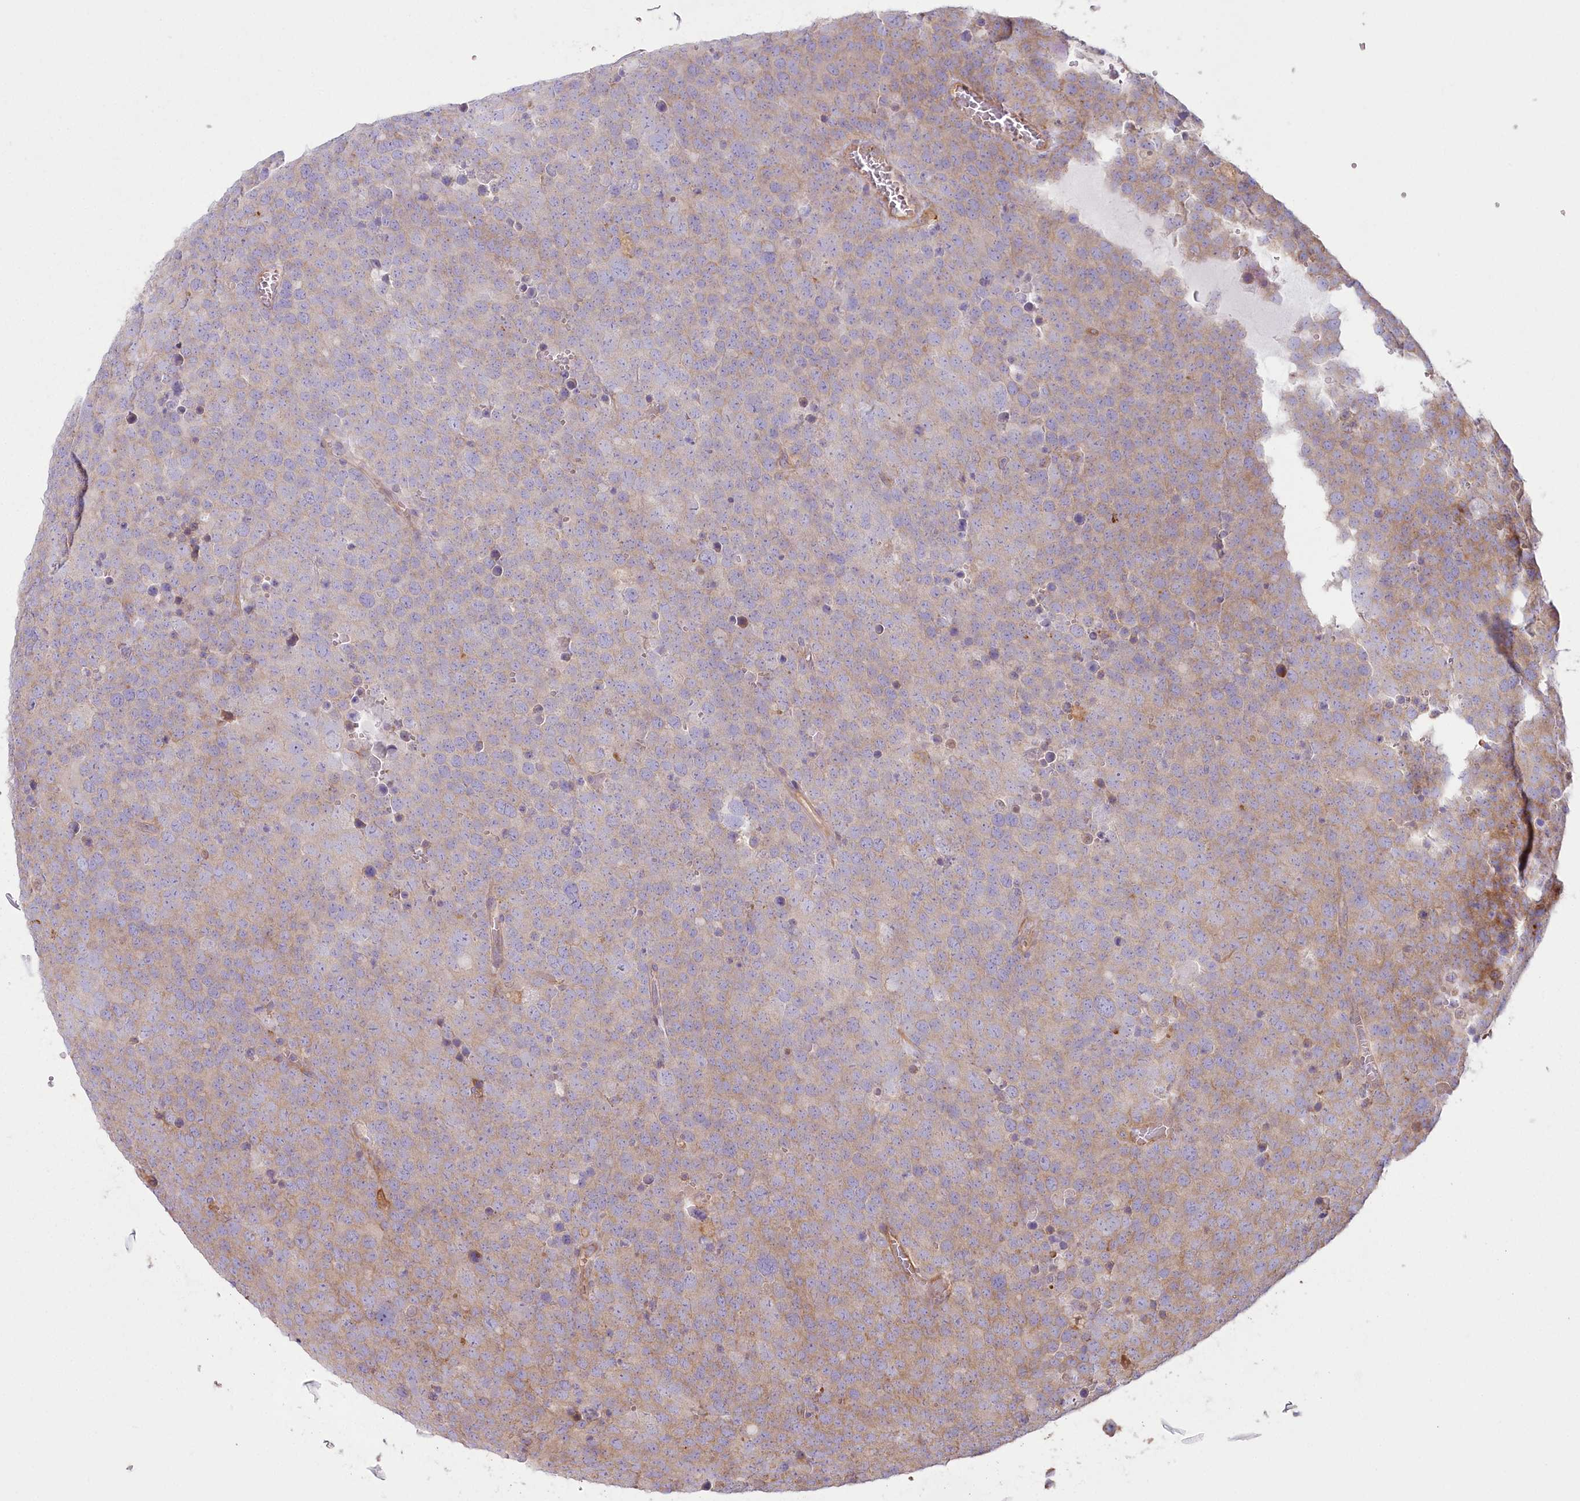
{"staining": {"intensity": "moderate", "quantity": "<25%", "location": "cytoplasmic/membranous"}, "tissue": "testis cancer", "cell_type": "Tumor cells", "image_type": "cancer", "snomed": [{"axis": "morphology", "description": "Seminoma, NOS"}, {"axis": "topography", "description": "Testis"}], "caption": "The photomicrograph displays a brown stain indicating the presence of a protein in the cytoplasmic/membranous of tumor cells in seminoma (testis).", "gene": "HARS2", "patient": {"sex": "male", "age": 71}}